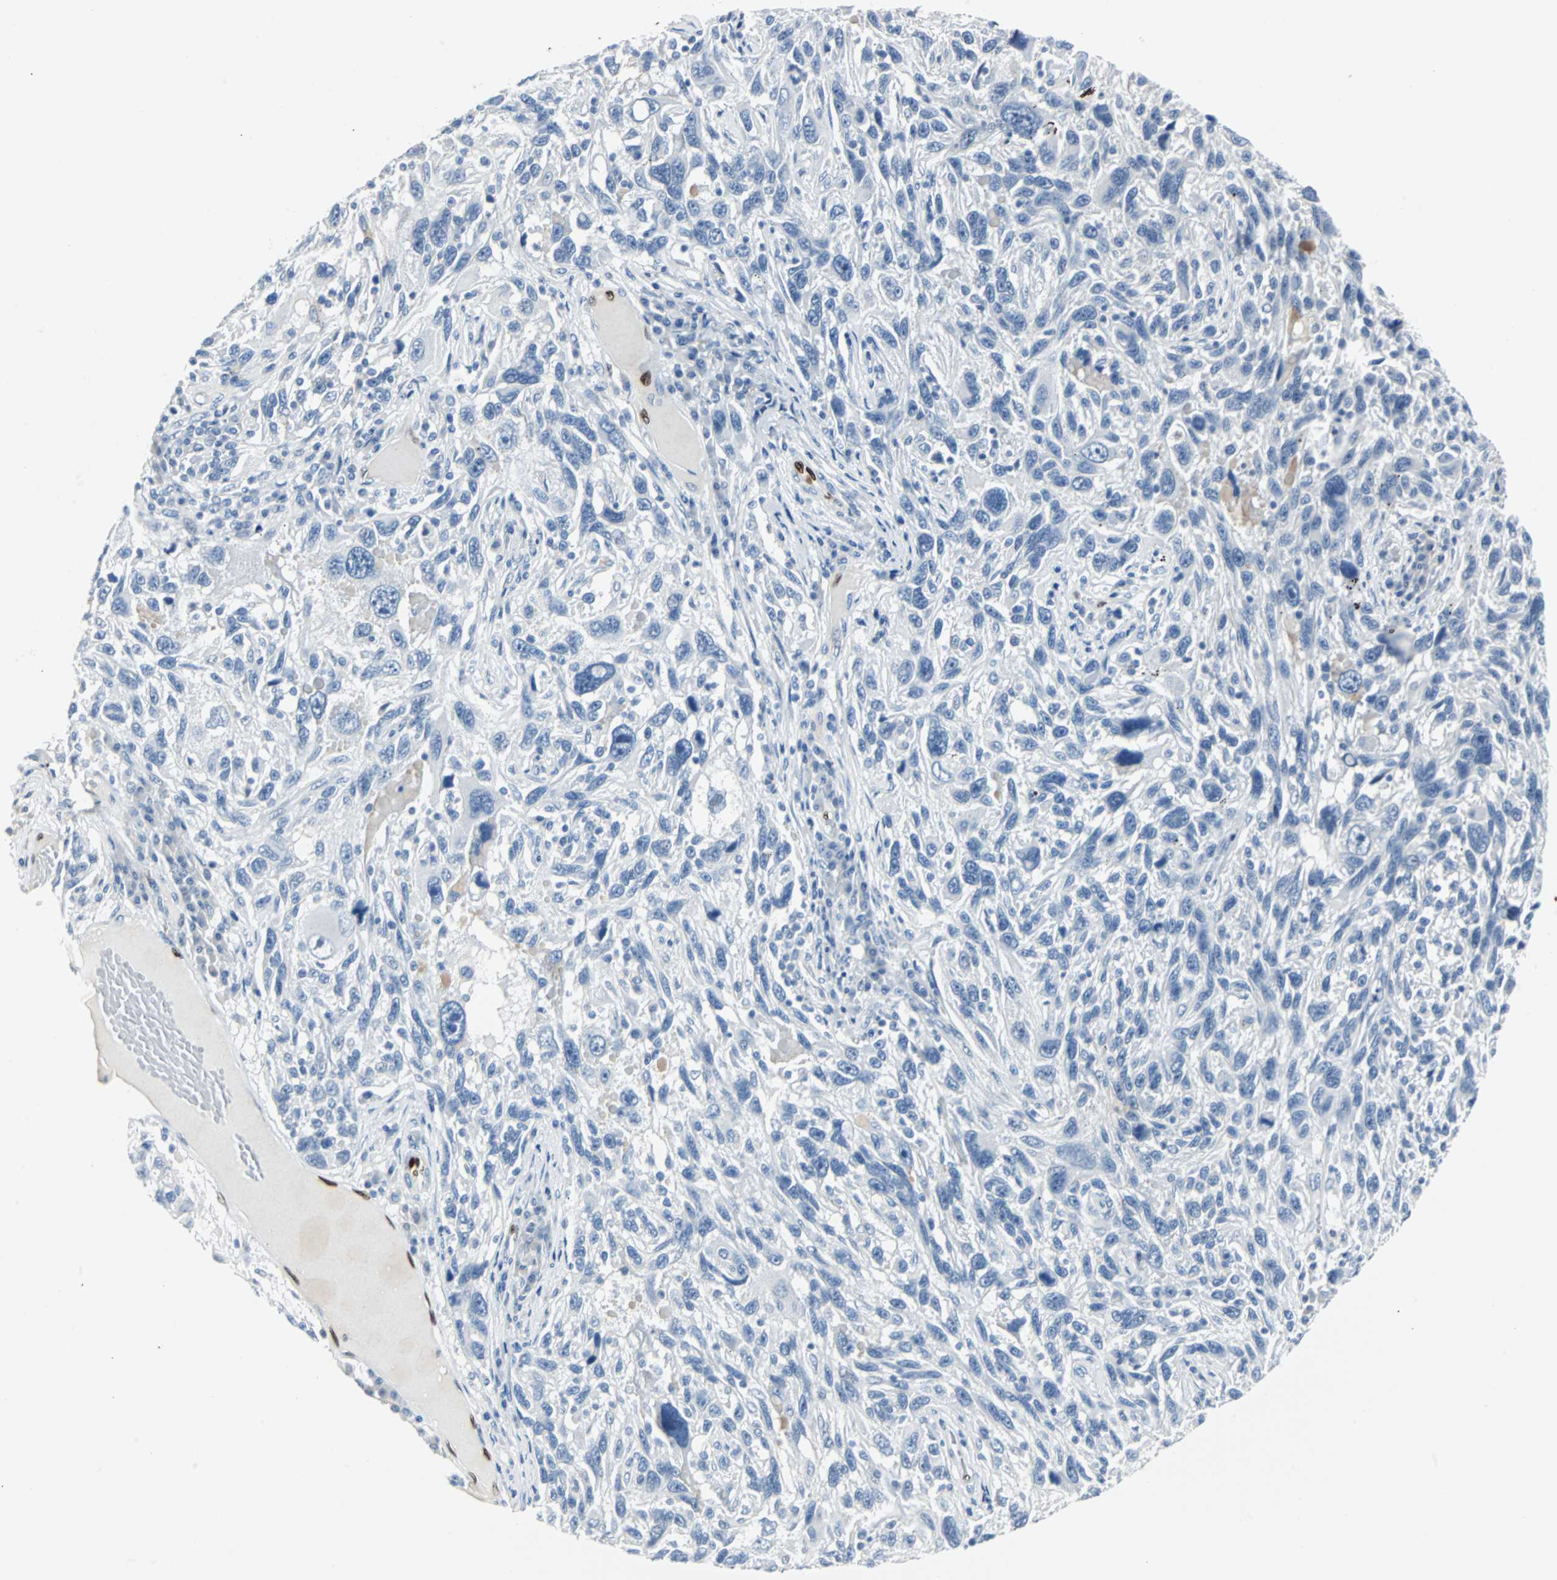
{"staining": {"intensity": "negative", "quantity": "none", "location": "none"}, "tissue": "melanoma", "cell_type": "Tumor cells", "image_type": "cancer", "snomed": [{"axis": "morphology", "description": "Malignant melanoma, NOS"}, {"axis": "topography", "description": "Skin"}], "caption": "Human melanoma stained for a protein using immunohistochemistry demonstrates no staining in tumor cells.", "gene": "IL33", "patient": {"sex": "male", "age": 53}}